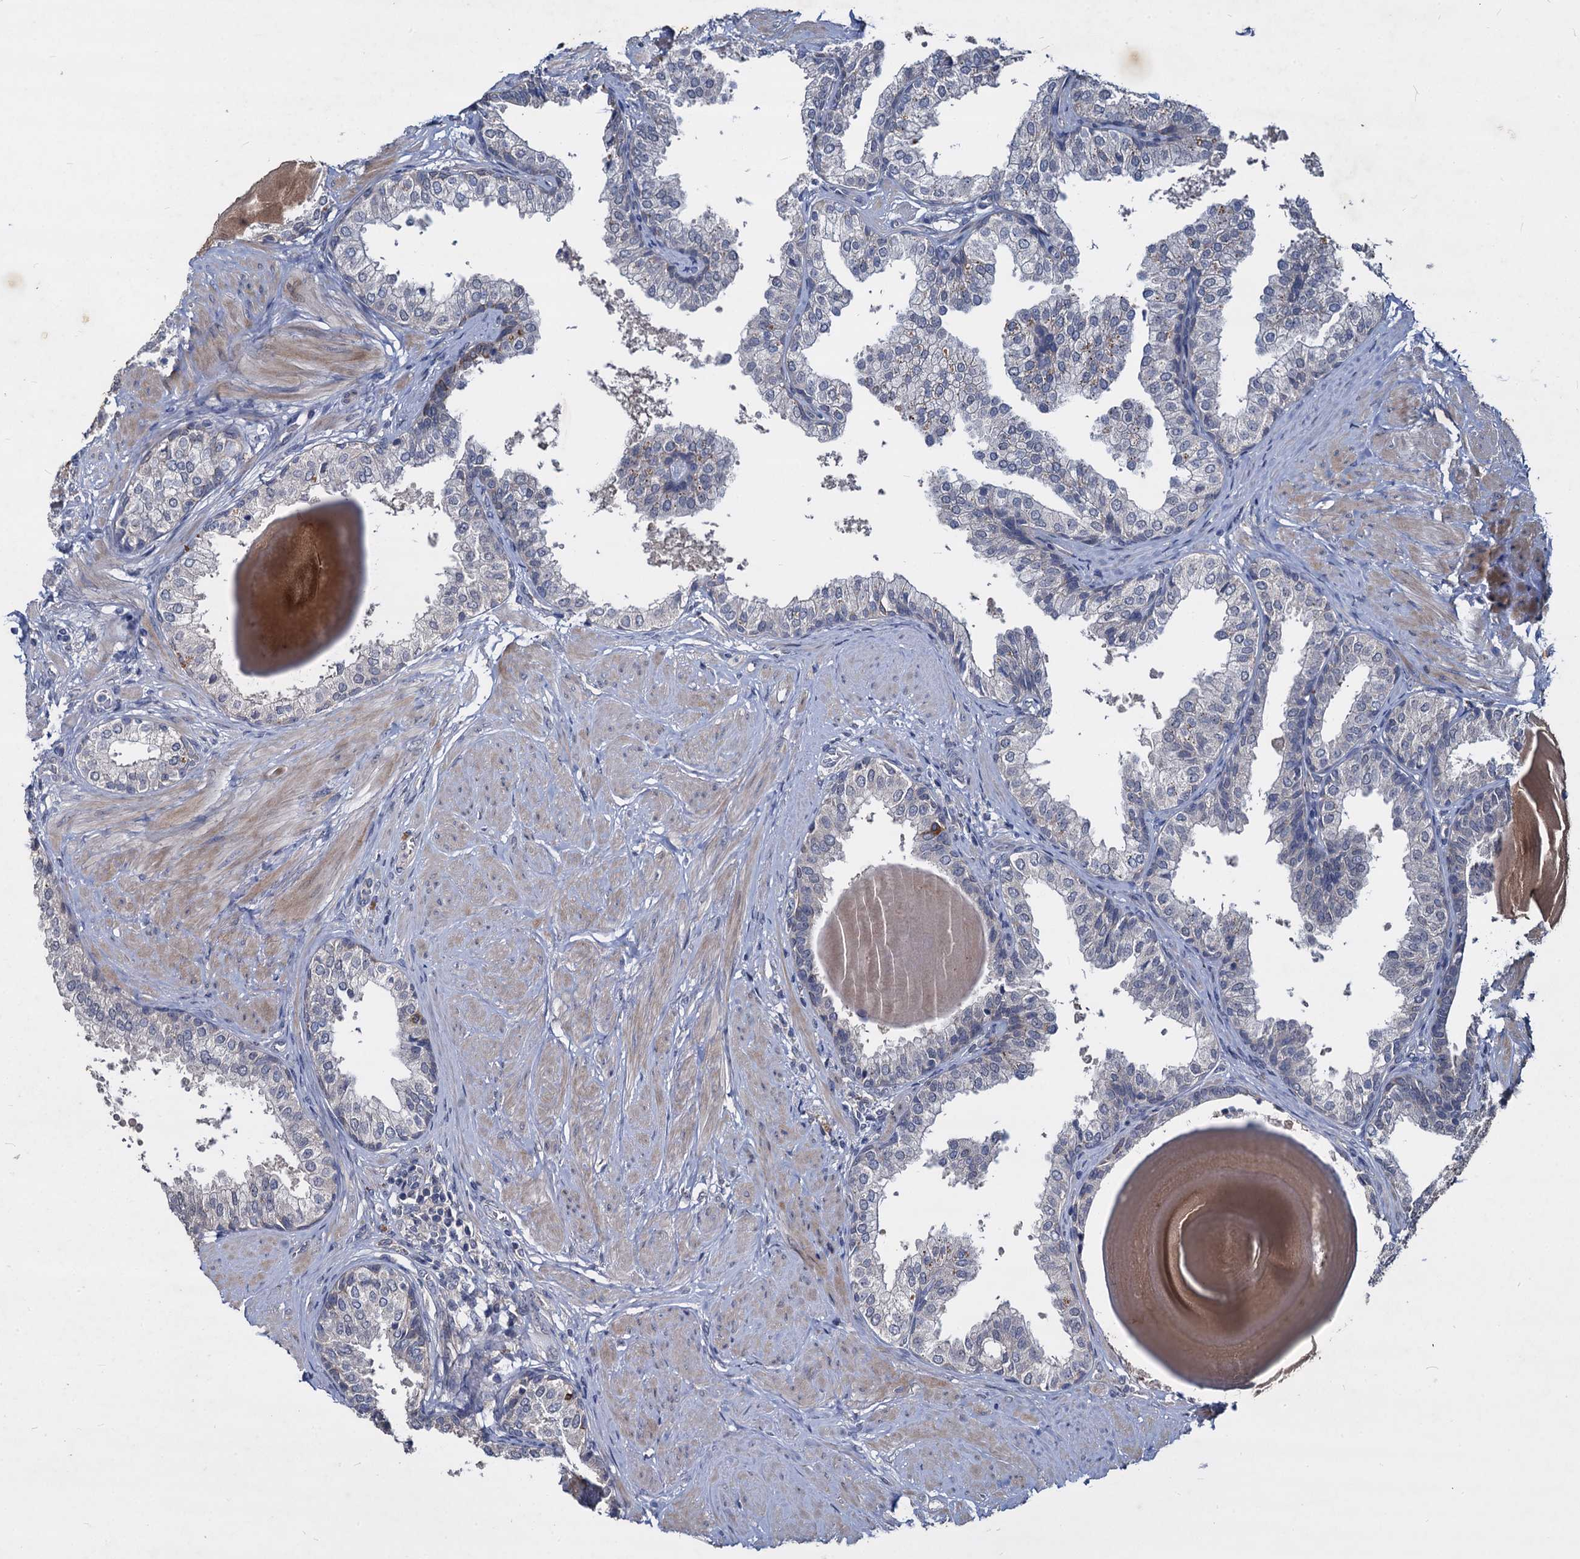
{"staining": {"intensity": "negative", "quantity": "none", "location": "none"}, "tissue": "prostate", "cell_type": "Glandular cells", "image_type": "normal", "snomed": [{"axis": "morphology", "description": "Normal tissue, NOS"}, {"axis": "topography", "description": "Prostate"}], "caption": "An immunohistochemistry (IHC) micrograph of unremarkable prostate is shown. There is no staining in glandular cells of prostate. The staining is performed using DAB brown chromogen with nuclei counter-stained in using hematoxylin.", "gene": "CCDC184", "patient": {"sex": "male", "age": 48}}